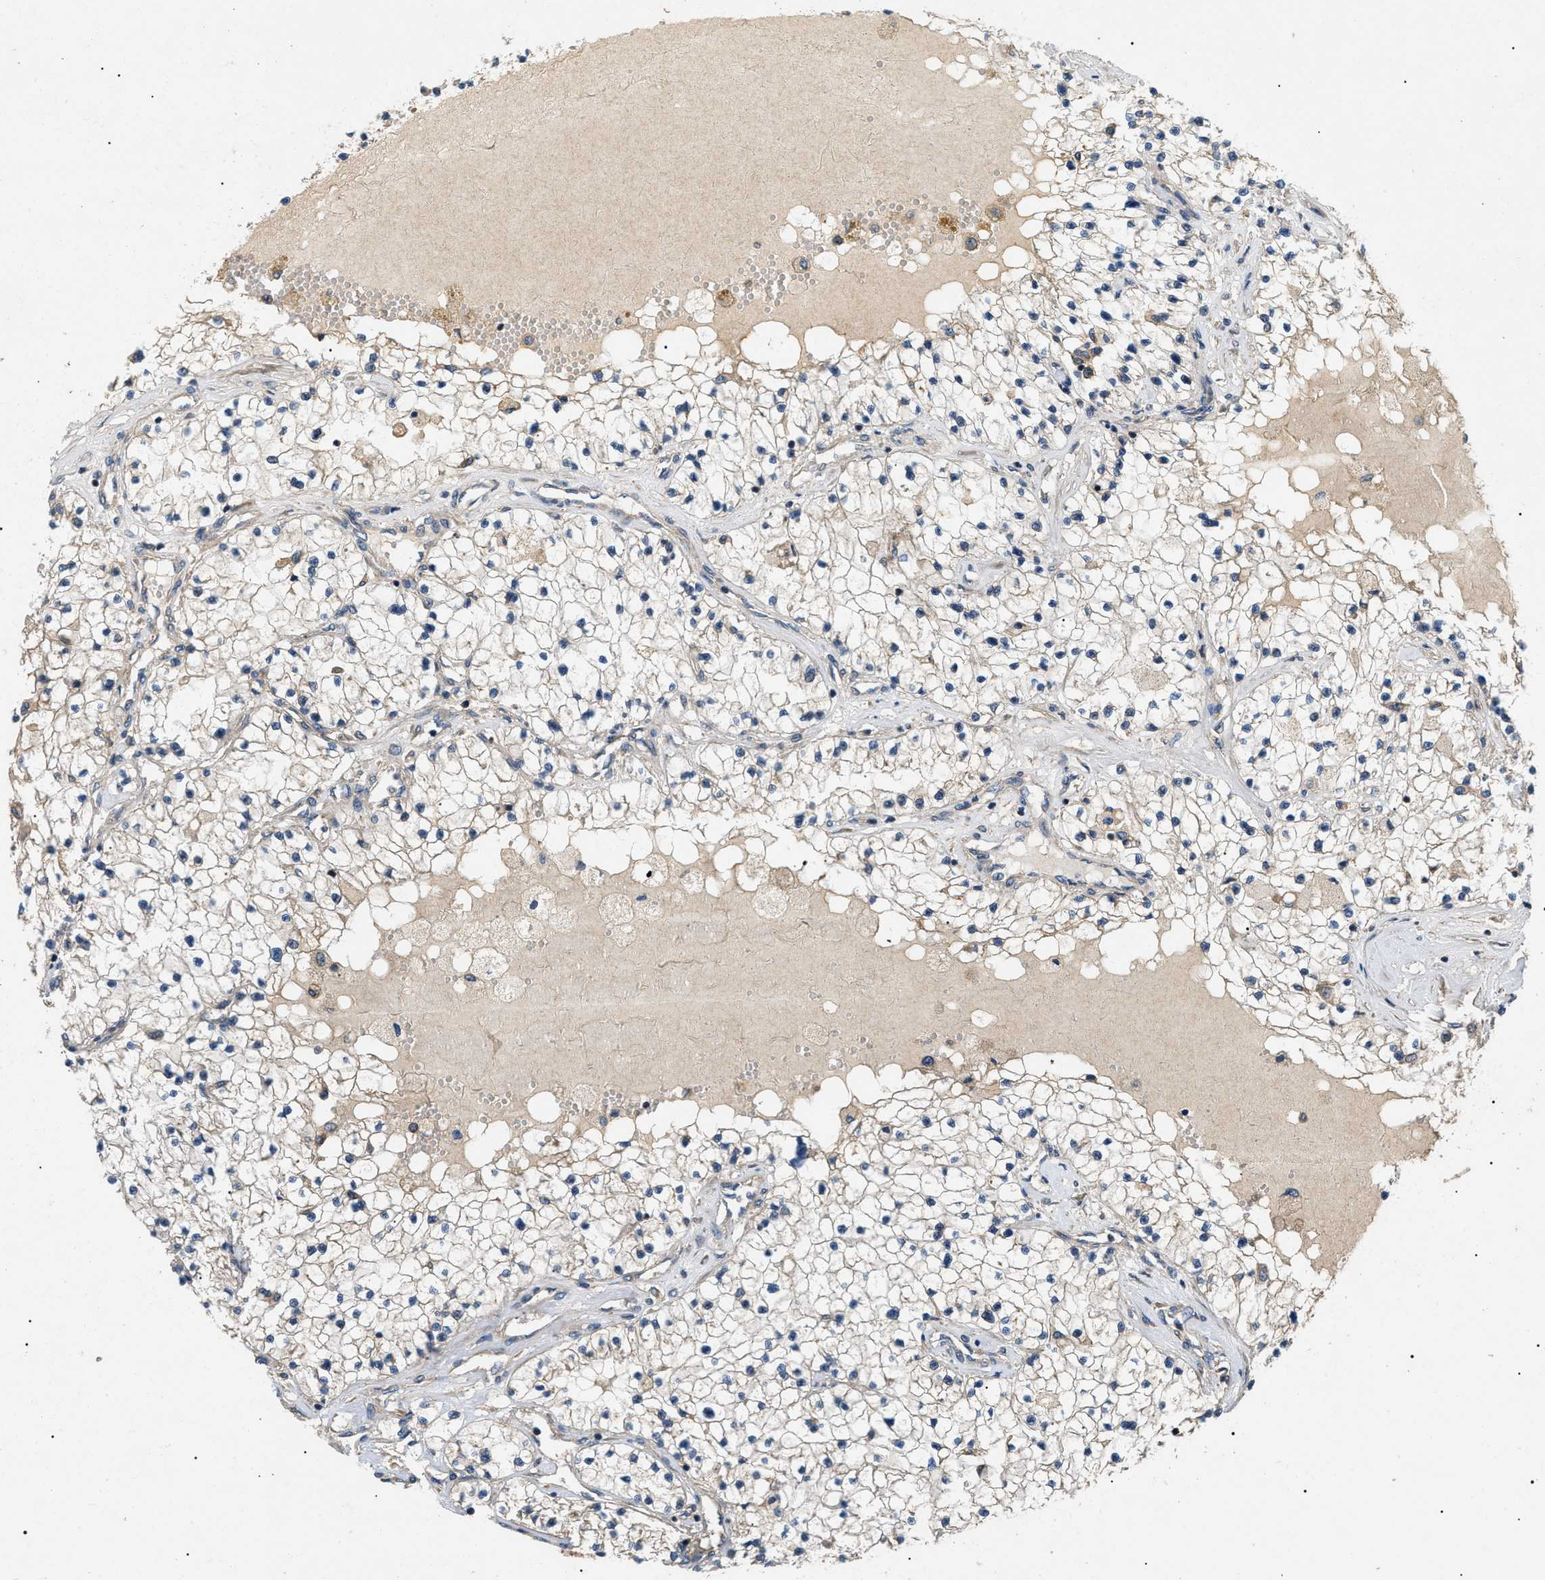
{"staining": {"intensity": "weak", "quantity": ">75%", "location": "cytoplasmic/membranous"}, "tissue": "renal cancer", "cell_type": "Tumor cells", "image_type": "cancer", "snomed": [{"axis": "morphology", "description": "Adenocarcinoma, NOS"}, {"axis": "topography", "description": "Kidney"}], "caption": "Renal cancer (adenocarcinoma) stained with DAB immunohistochemistry (IHC) demonstrates low levels of weak cytoplasmic/membranous staining in about >75% of tumor cells. (Stains: DAB (3,3'-diaminobenzidine) in brown, nuclei in blue, Microscopy: brightfield microscopy at high magnification).", "gene": "PPM1B", "patient": {"sex": "male", "age": 68}}